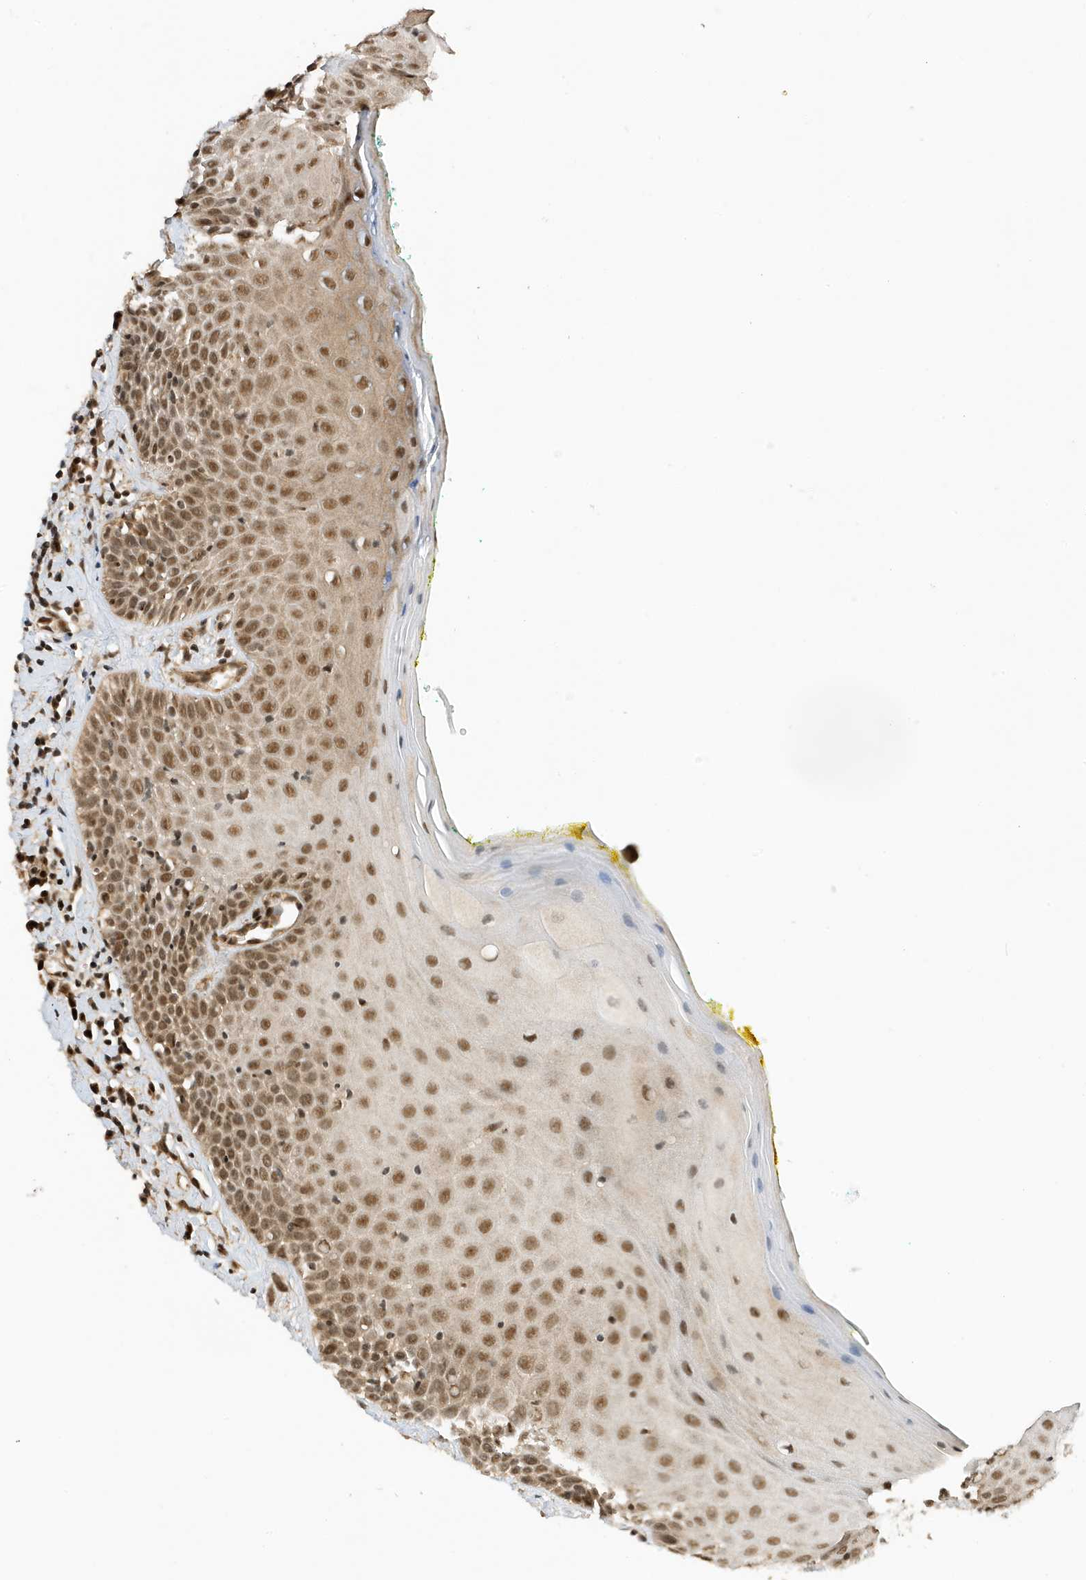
{"staining": {"intensity": "moderate", "quantity": ">75%", "location": "nuclear"}, "tissue": "oral mucosa", "cell_type": "Squamous epithelial cells", "image_type": "normal", "snomed": [{"axis": "morphology", "description": "Normal tissue, NOS"}, {"axis": "morphology", "description": "Squamous cell carcinoma, NOS"}, {"axis": "topography", "description": "Oral tissue"}, {"axis": "topography", "description": "Head-Neck"}], "caption": "Immunohistochemistry (IHC) (DAB (3,3'-diaminobenzidine)) staining of normal oral mucosa displays moderate nuclear protein positivity in approximately >75% of squamous epithelial cells. The staining is performed using DAB brown chromogen to label protein expression. The nuclei are counter-stained blue using hematoxylin.", "gene": "MAST3", "patient": {"sex": "female", "age": 70}}